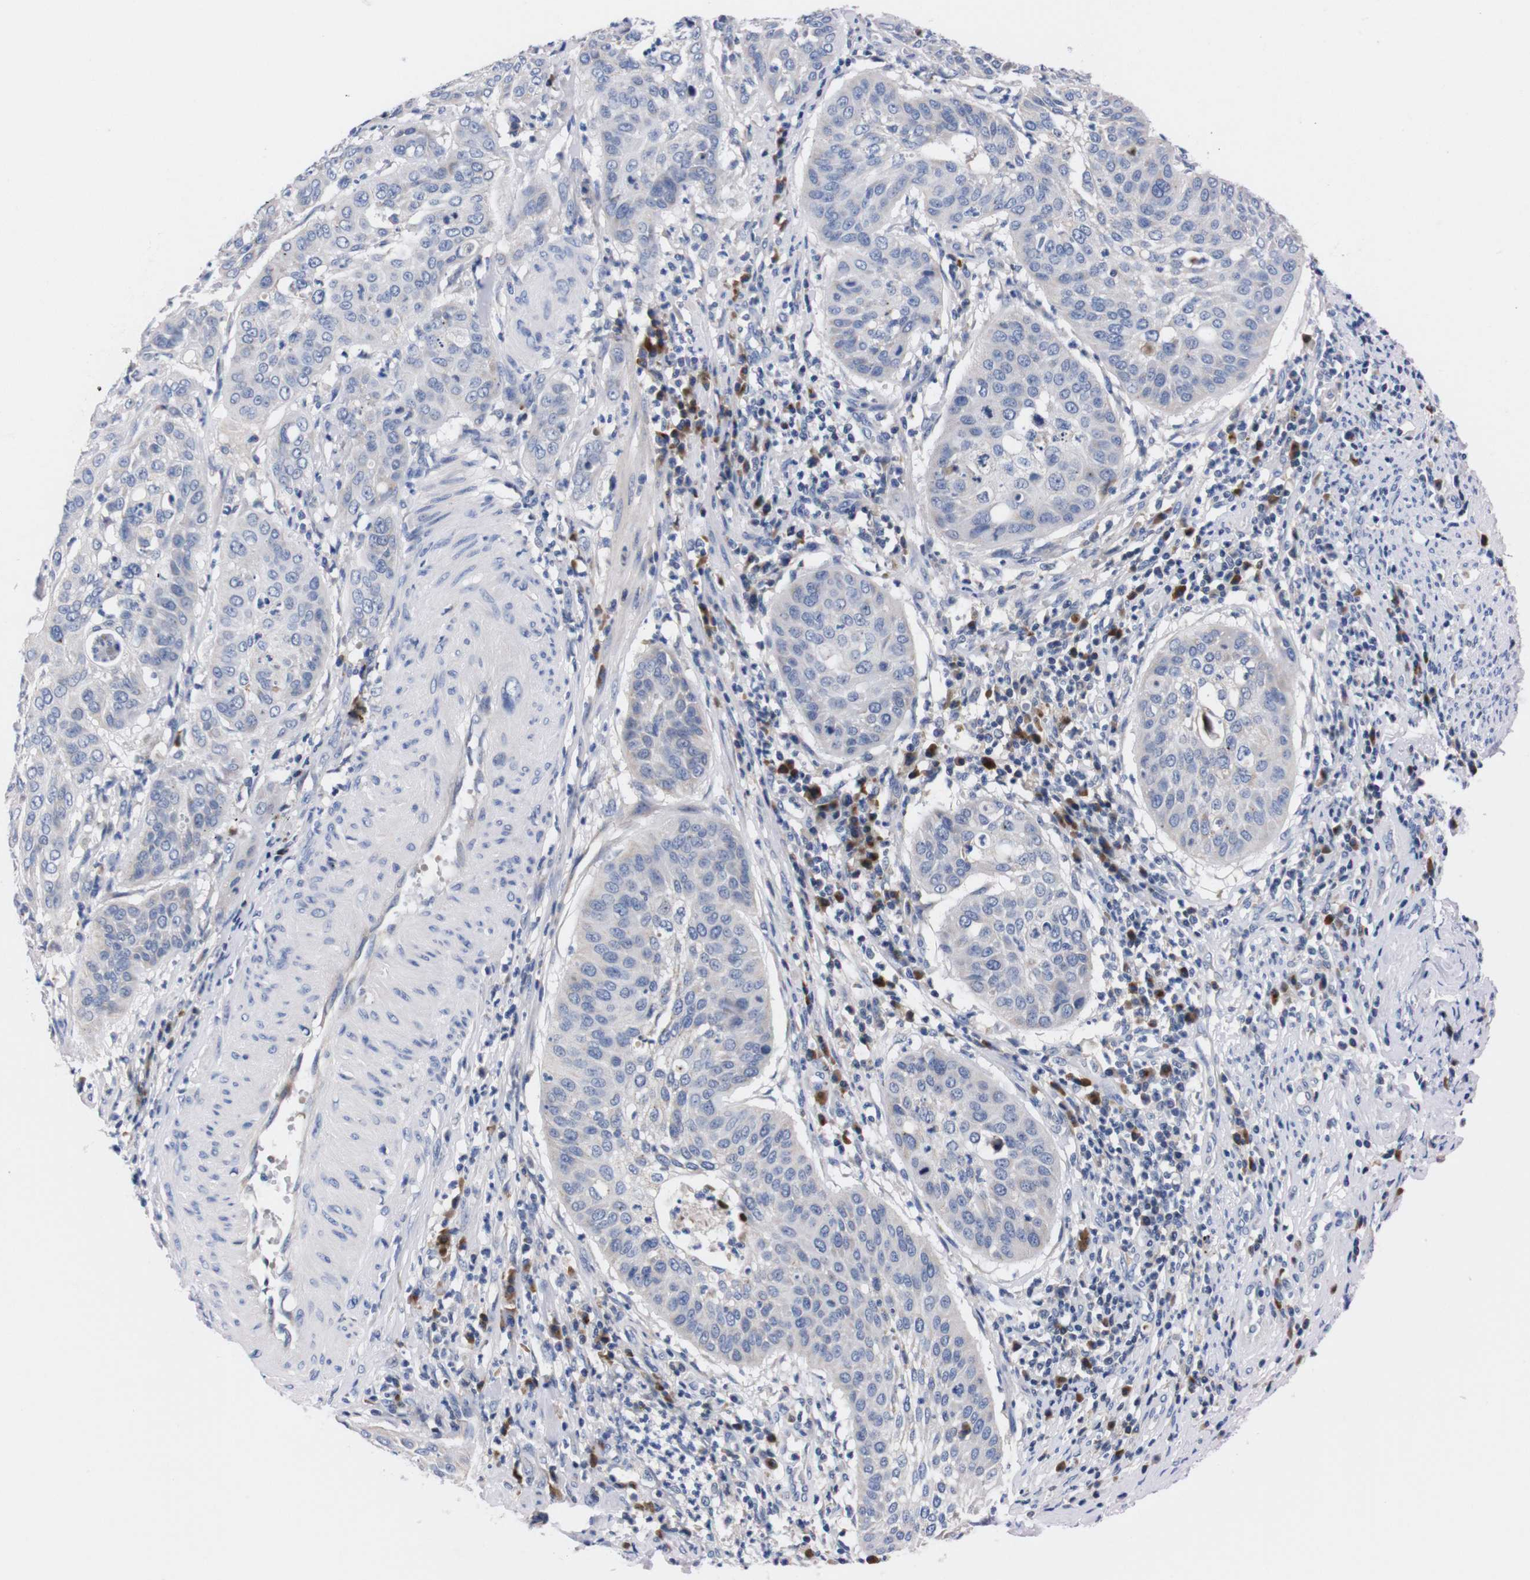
{"staining": {"intensity": "negative", "quantity": "none", "location": "none"}, "tissue": "cervical cancer", "cell_type": "Tumor cells", "image_type": "cancer", "snomed": [{"axis": "morphology", "description": "Normal tissue, NOS"}, {"axis": "morphology", "description": "Squamous cell carcinoma, NOS"}, {"axis": "topography", "description": "Cervix"}], "caption": "Tumor cells show no significant positivity in squamous cell carcinoma (cervical).", "gene": "FAM210A", "patient": {"sex": "female", "age": 39}}